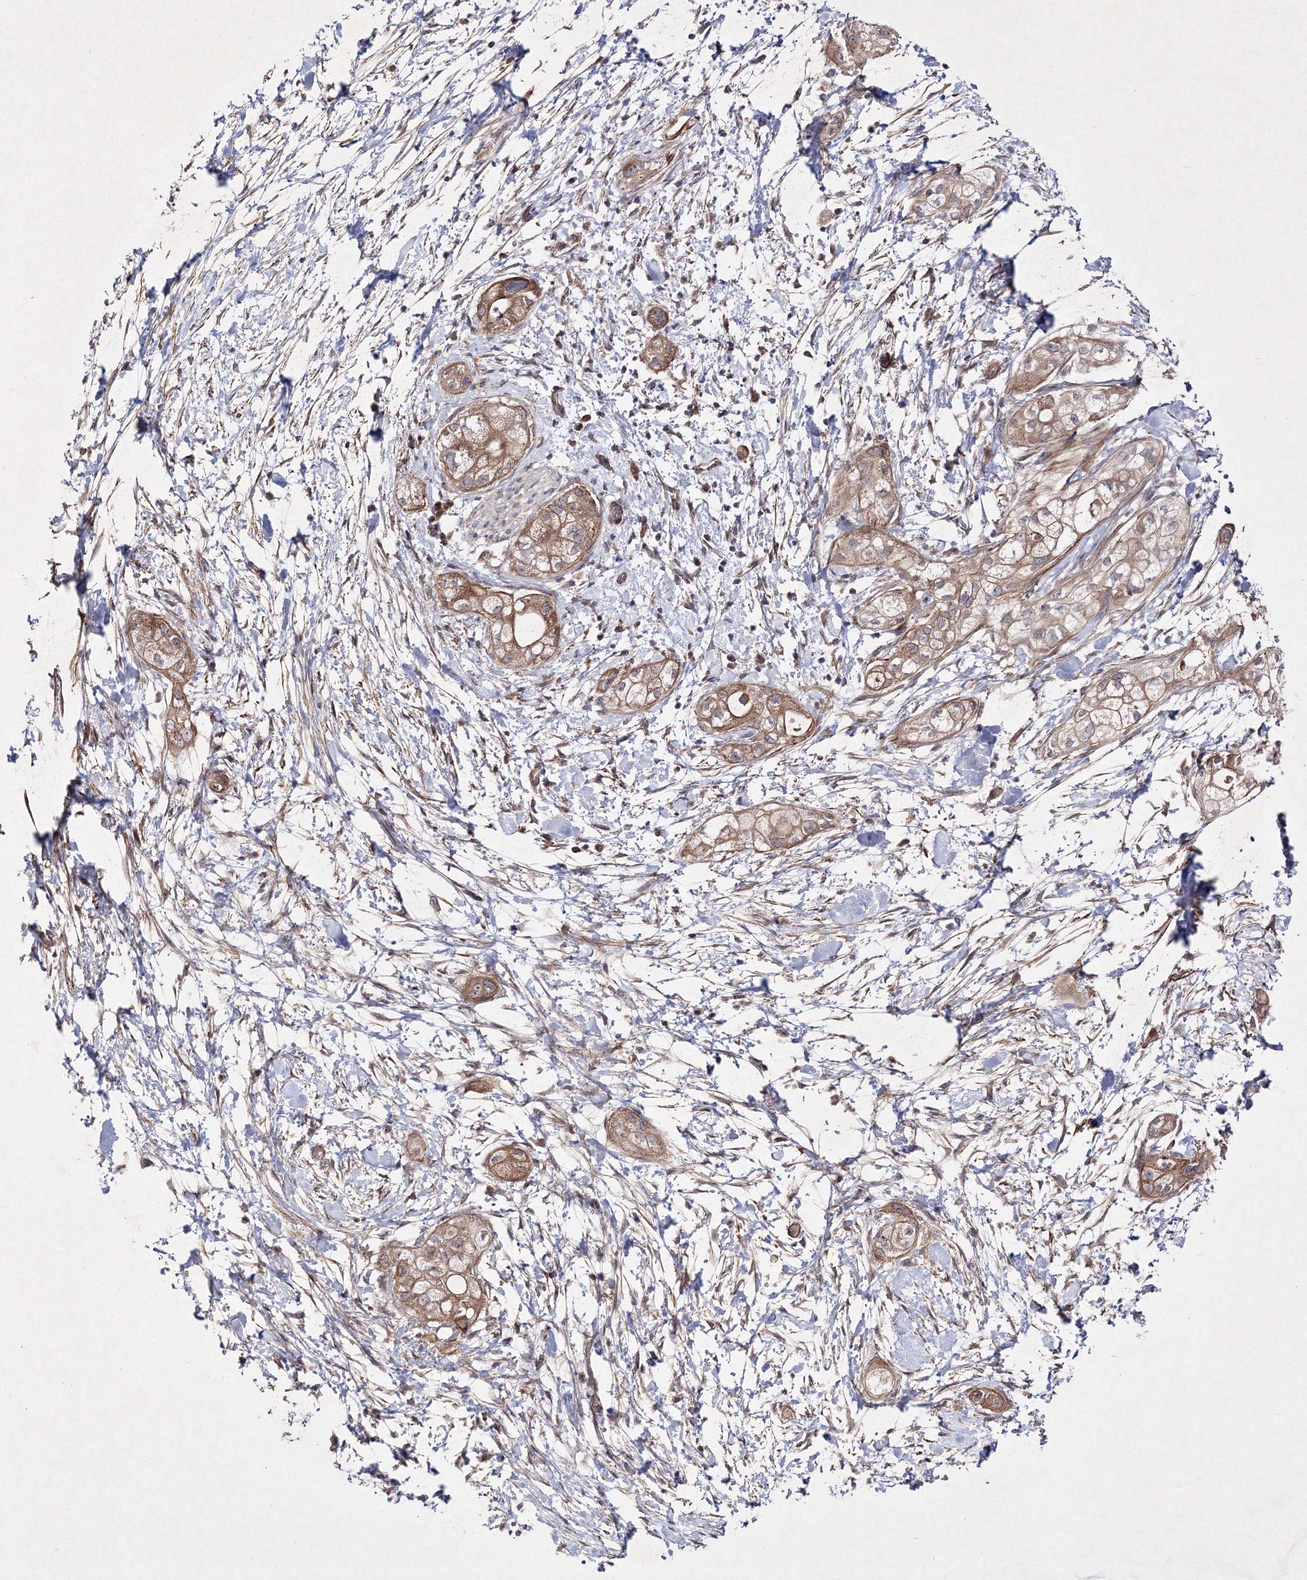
{"staining": {"intensity": "moderate", "quantity": ">75%", "location": "cytoplasmic/membranous"}, "tissue": "pancreatic cancer", "cell_type": "Tumor cells", "image_type": "cancer", "snomed": [{"axis": "morphology", "description": "Adenocarcinoma, NOS"}, {"axis": "topography", "description": "Pancreas"}], "caption": "Immunohistochemical staining of pancreatic cancer (adenocarcinoma) reveals medium levels of moderate cytoplasmic/membranous protein expression in about >75% of tumor cells. (IHC, brightfield microscopy, high magnification).", "gene": "GFM1", "patient": {"sex": "male", "age": 58}}